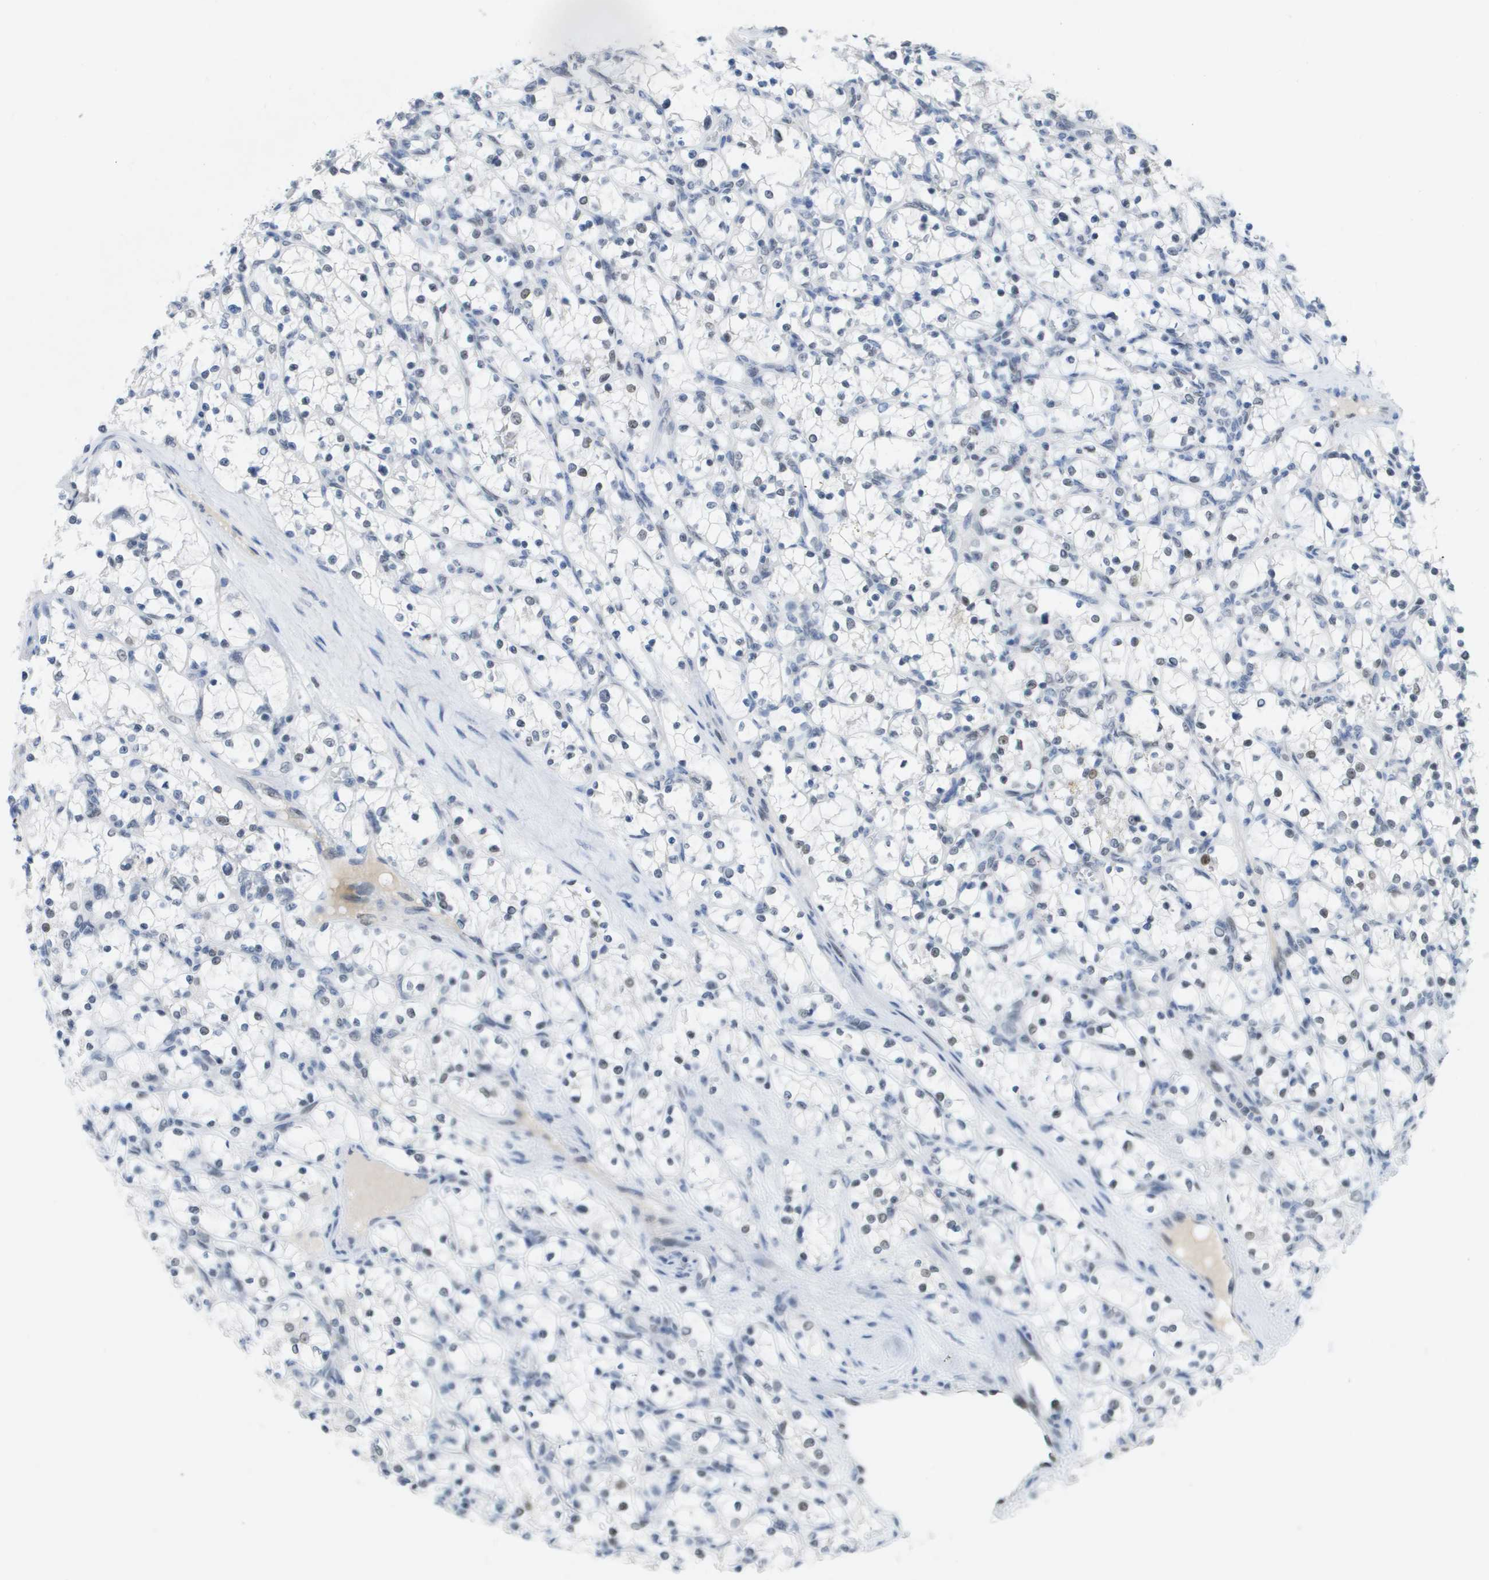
{"staining": {"intensity": "weak", "quantity": "<25%", "location": "nuclear"}, "tissue": "renal cancer", "cell_type": "Tumor cells", "image_type": "cancer", "snomed": [{"axis": "morphology", "description": "Adenocarcinoma, NOS"}, {"axis": "topography", "description": "Kidney"}], "caption": "Immunohistochemistry micrograph of neoplastic tissue: human adenocarcinoma (renal) stained with DAB (3,3'-diaminobenzidine) reveals no significant protein expression in tumor cells. Brightfield microscopy of immunohistochemistry (IHC) stained with DAB (3,3'-diaminobenzidine) (brown) and hematoxylin (blue), captured at high magnification.", "gene": "TP53RK", "patient": {"sex": "female", "age": 69}}